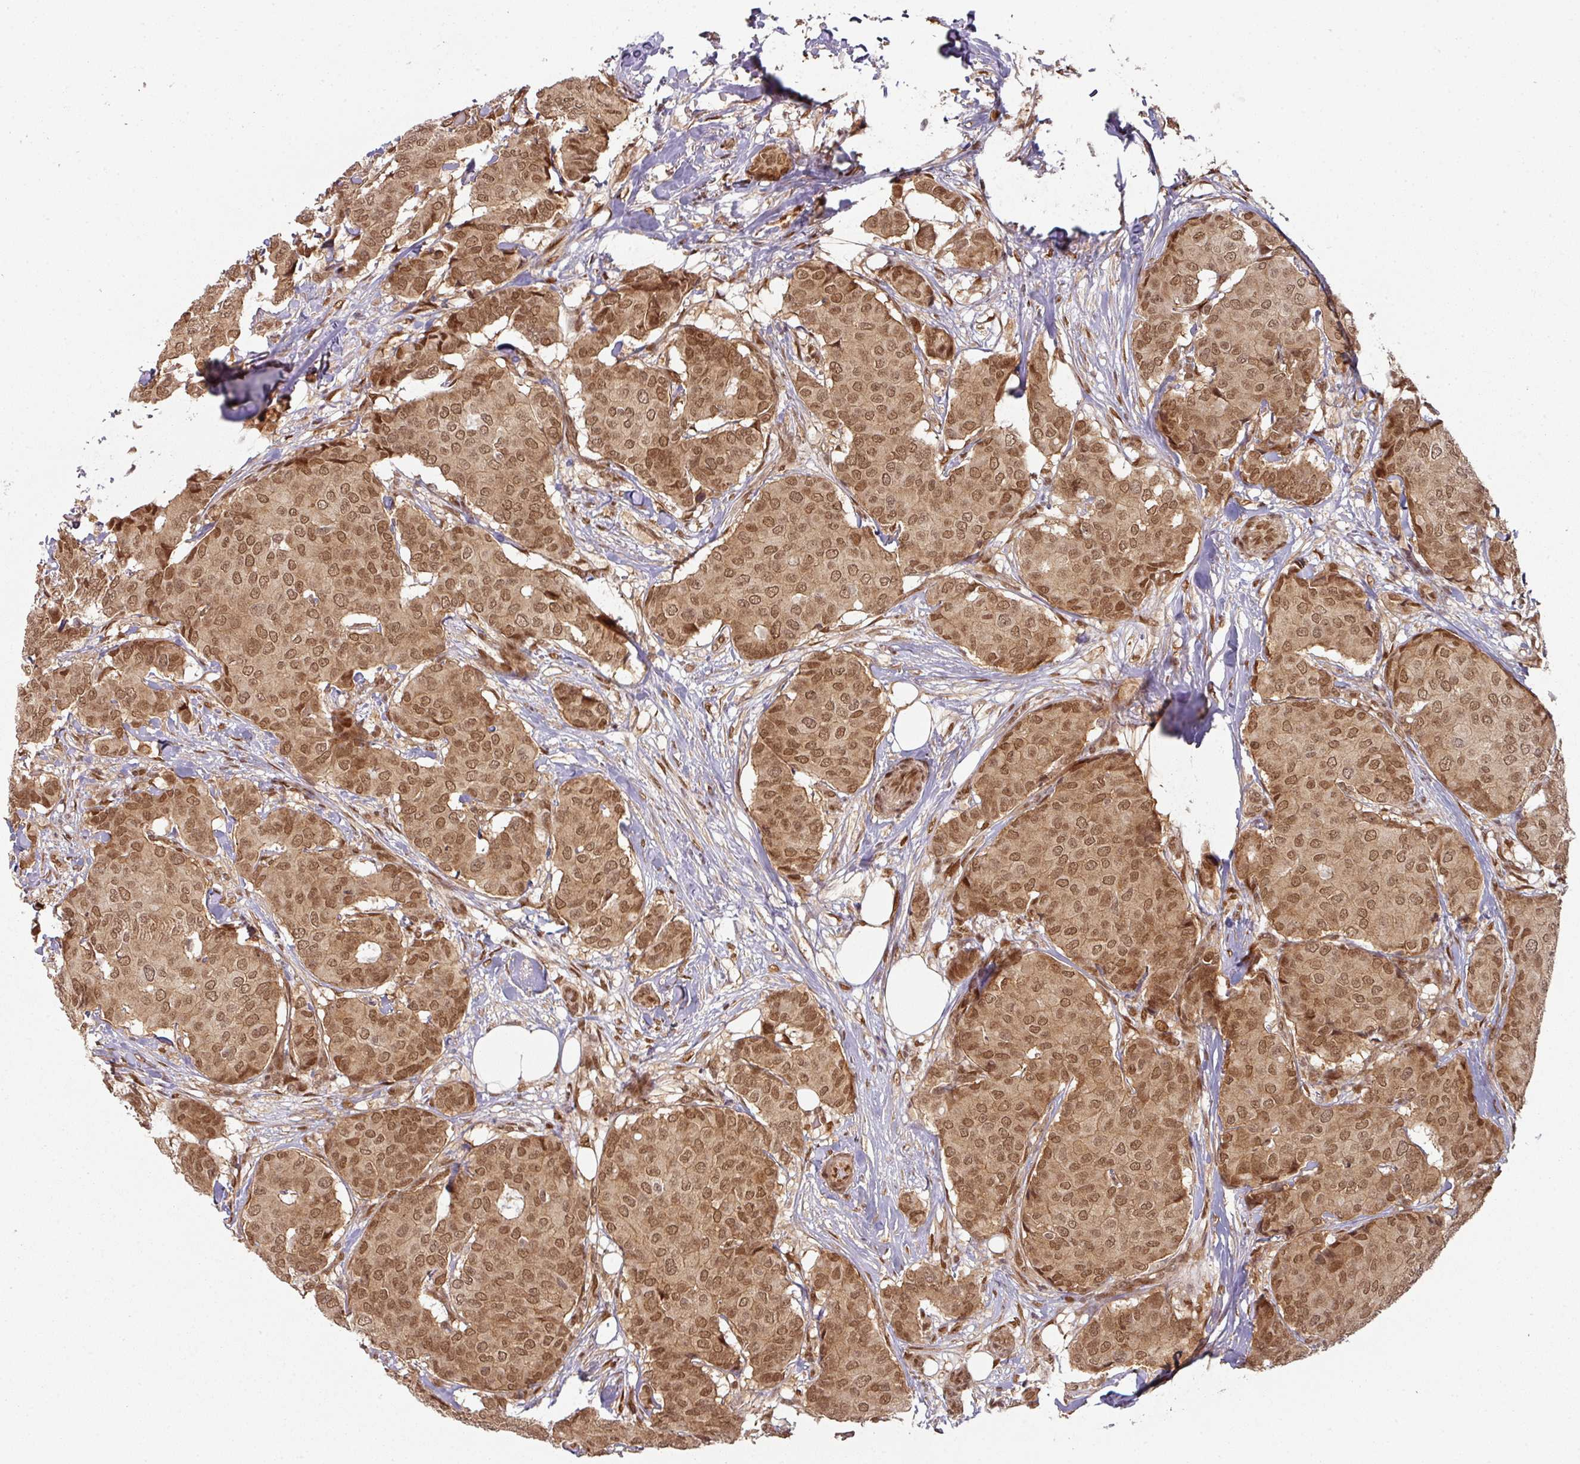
{"staining": {"intensity": "moderate", "quantity": ">75%", "location": "cytoplasmic/membranous,nuclear"}, "tissue": "breast cancer", "cell_type": "Tumor cells", "image_type": "cancer", "snomed": [{"axis": "morphology", "description": "Duct carcinoma"}, {"axis": "topography", "description": "Breast"}], "caption": "Moderate cytoplasmic/membranous and nuclear staining is appreciated in about >75% of tumor cells in invasive ductal carcinoma (breast).", "gene": "SIK3", "patient": {"sex": "female", "age": 75}}